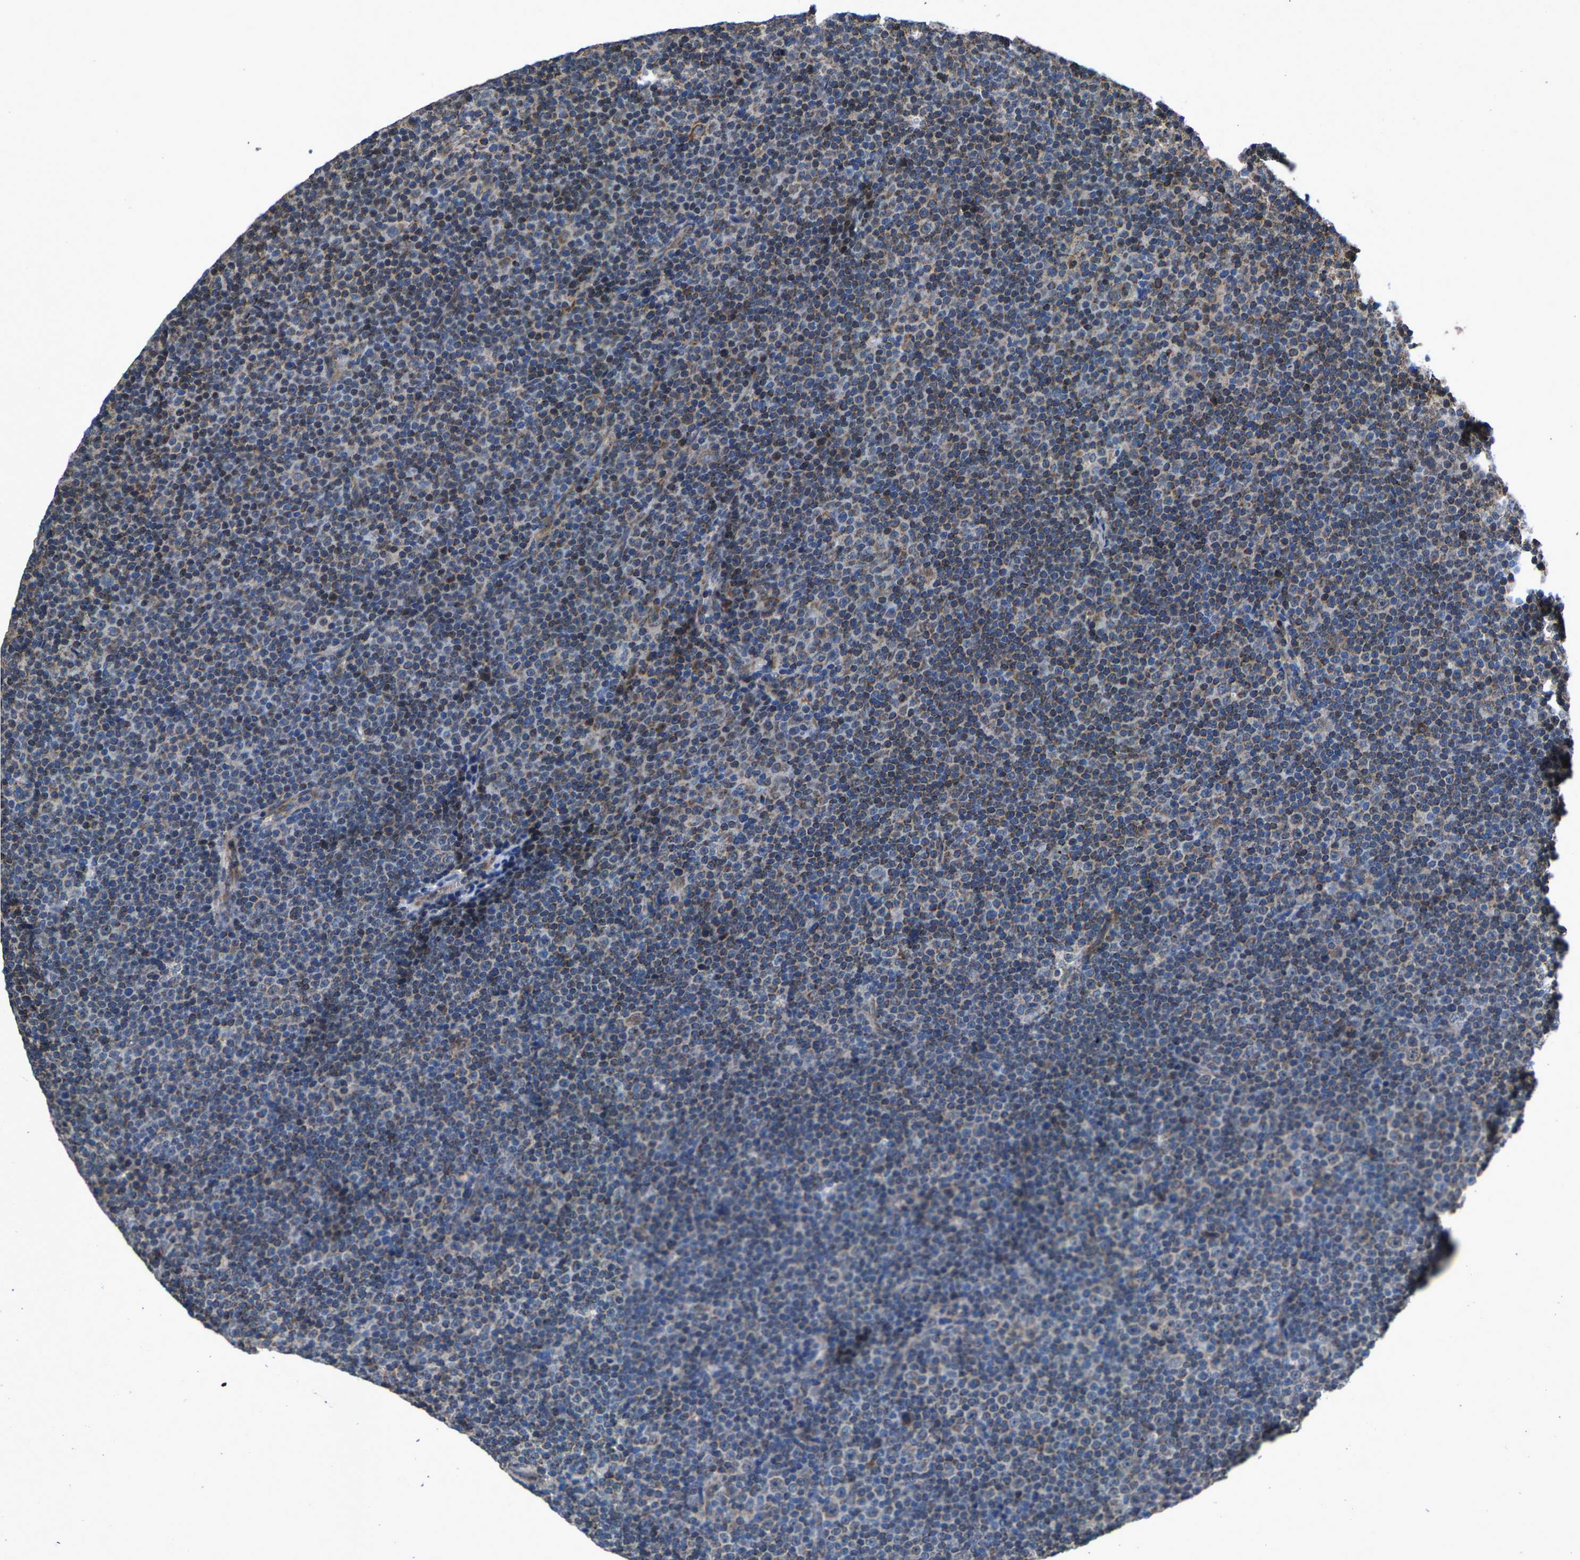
{"staining": {"intensity": "negative", "quantity": "none", "location": "none"}, "tissue": "lymphoma", "cell_type": "Tumor cells", "image_type": "cancer", "snomed": [{"axis": "morphology", "description": "Malignant lymphoma, non-Hodgkin's type, Low grade"}, {"axis": "topography", "description": "Lymph node"}], "caption": "This is an immunohistochemistry (IHC) image of human lymphoma. There is no staining in tumor cells.", "gene": "PDP1", "patient": {"sex": "female", "age": 67}}